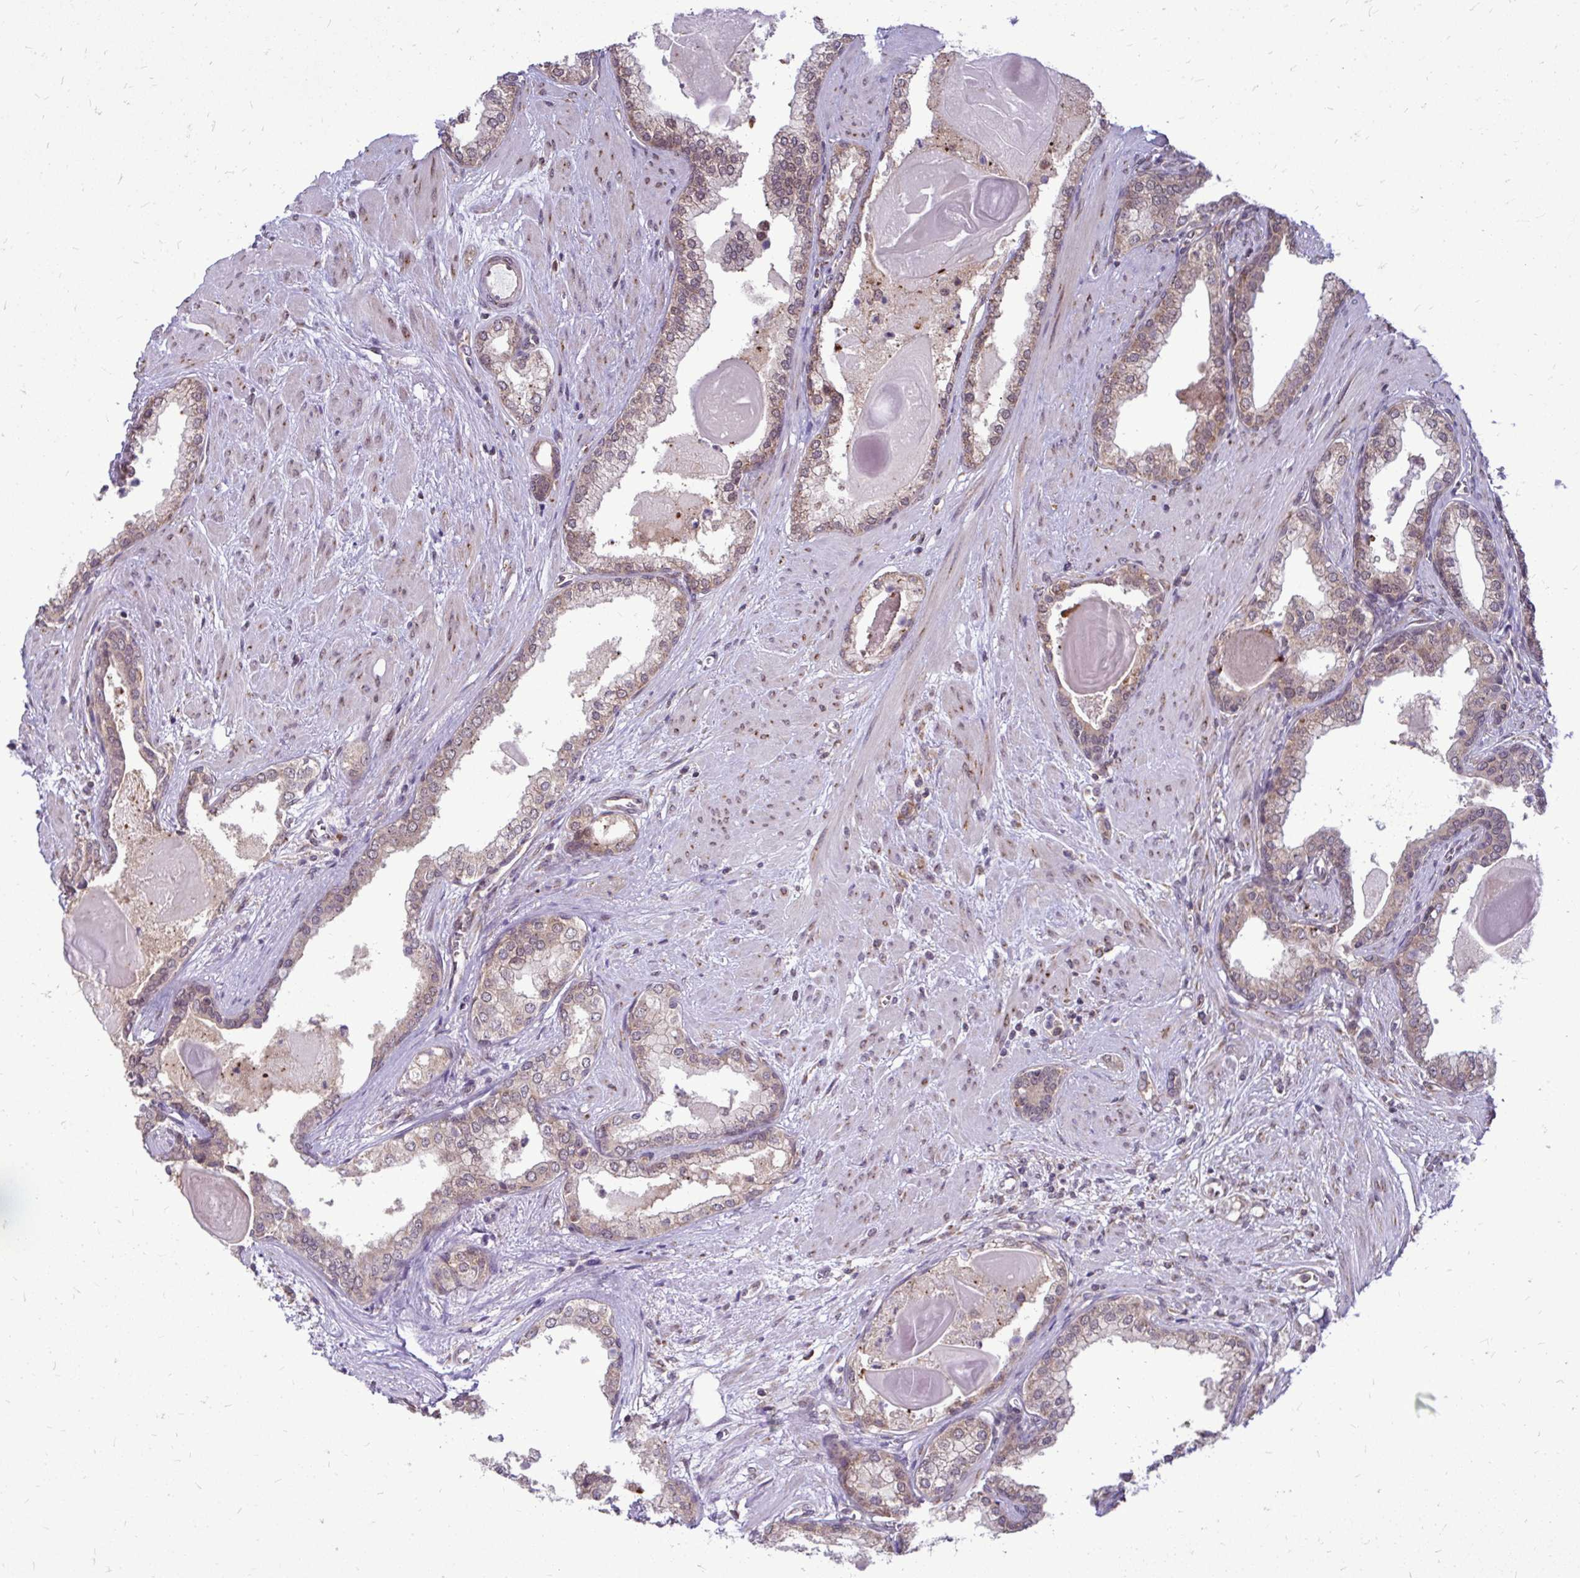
{"staining": {"intensity": "weak", "quantity": "<25%", "location": "cytoplasmic/membranous,nuclear"}, "tissue": "prostate cancer", "cell_type": "Tumor cells", "image_type": "cancer", "snomed": [{"axis": "morphology", "description": "Adenocarcinoma, Low grade"}, {"axis": "topography", "description": "Prostate"}], "caption": "This is an immunohistochemistry (IHC) micrograph of human prostate low-grade adenocarcinoma. There is no expression in tumor cells.", "gene": "FMR1", "patient": {"sex": "male", "age": 64}}